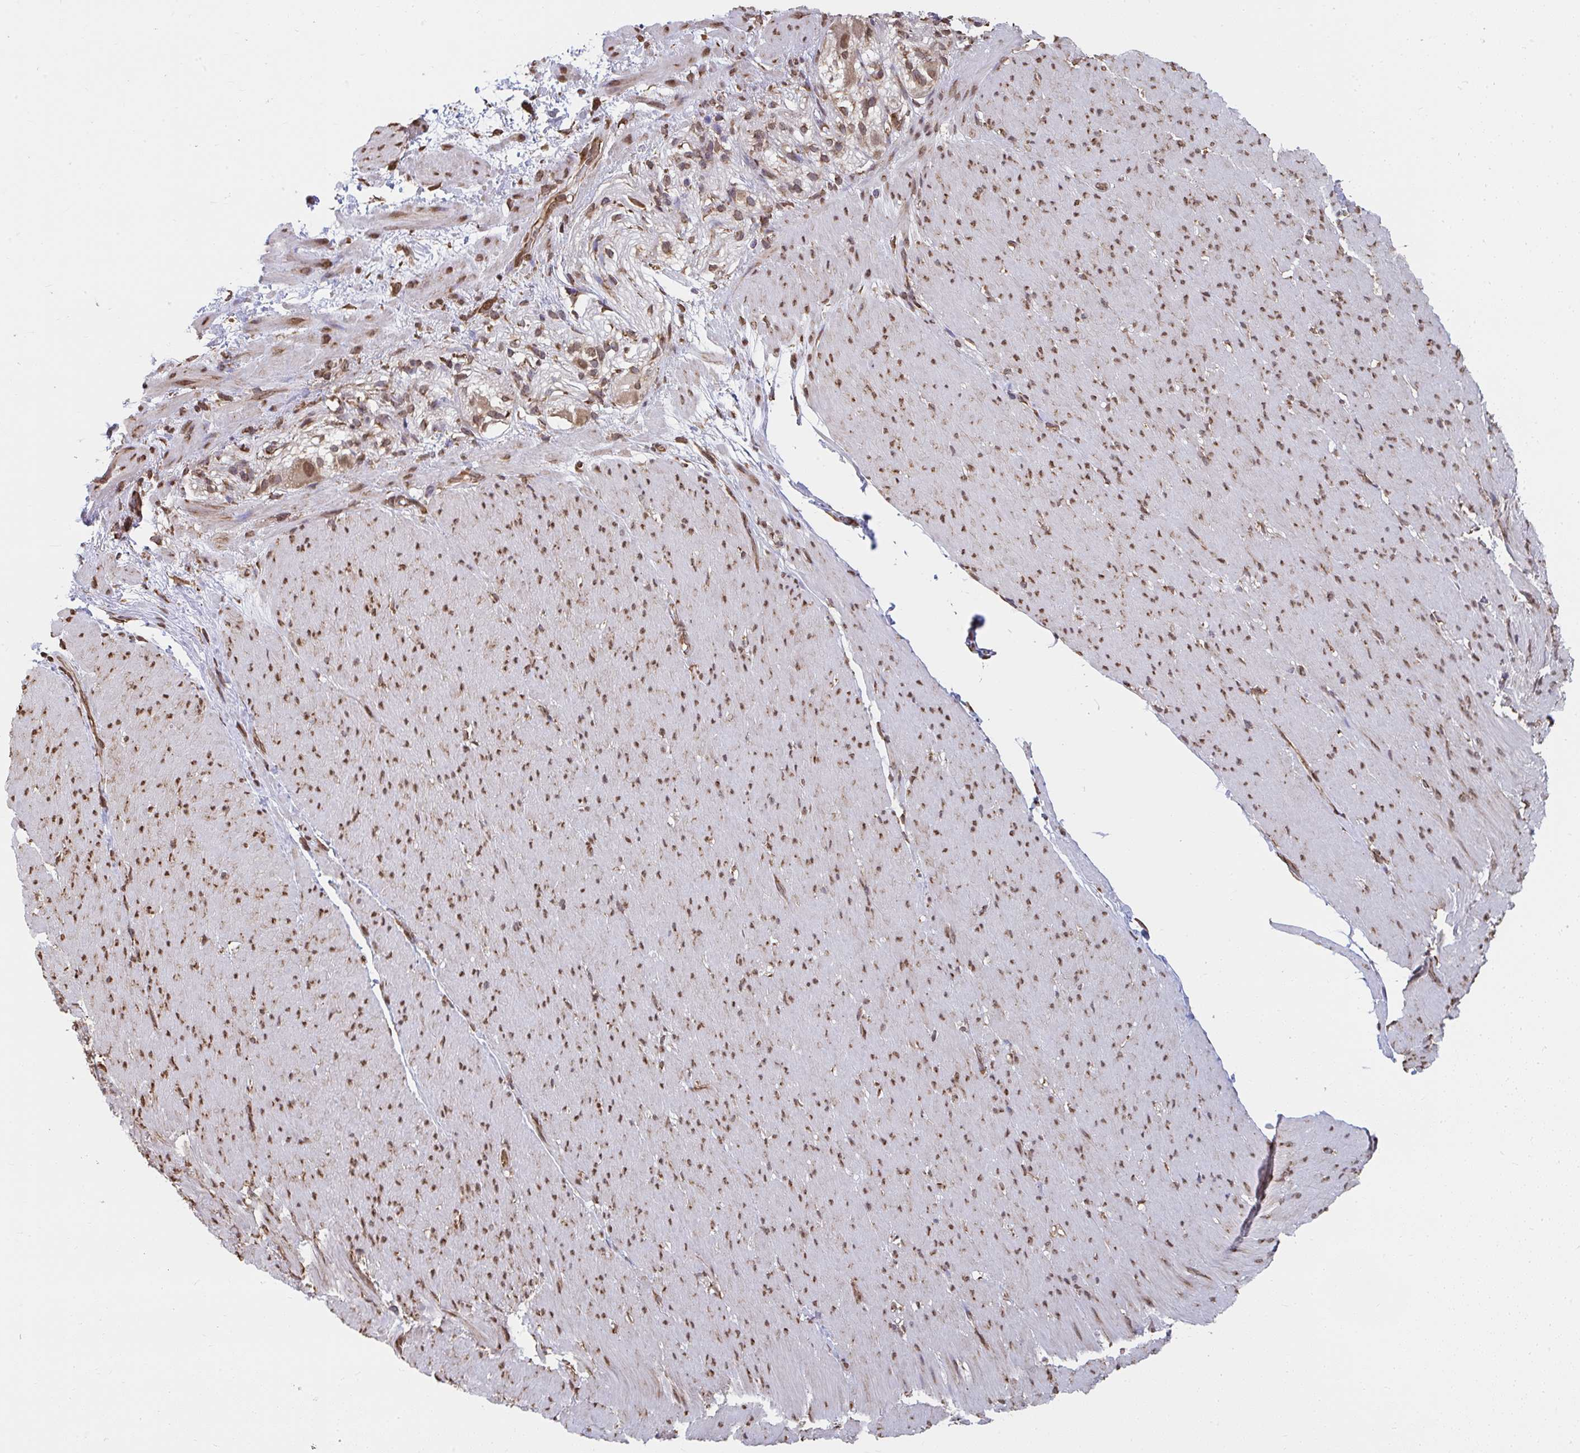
{"staining": {"intensity": "moderate", "quantity": ">75%", "location": "nuclear"}, "tissue": "smooth muscle", "cell_type": "Smooth muscle cells", "image_type": "normal", "snomed": [{"axis": "morphology", "description": "Normal tissue, NOS"}, {"axis": "topography", "description": "Smooth muscle"}, {"axis": "topography", "description": "Rectum"}], "caption": "Protein staining displays moderate nuclear positivity in about >75% of smooth muscle cells in unremarkable smooth muscle. The staining was performed using DAB (3,3'-diaminobenzidine) to visualize the protein expression in brown, while the nuclei were stained in blue with hematoxylin (Magnification: 20x).", "gene": "SYNCRIP", "patient": {"sex": "male", "age": 53}}